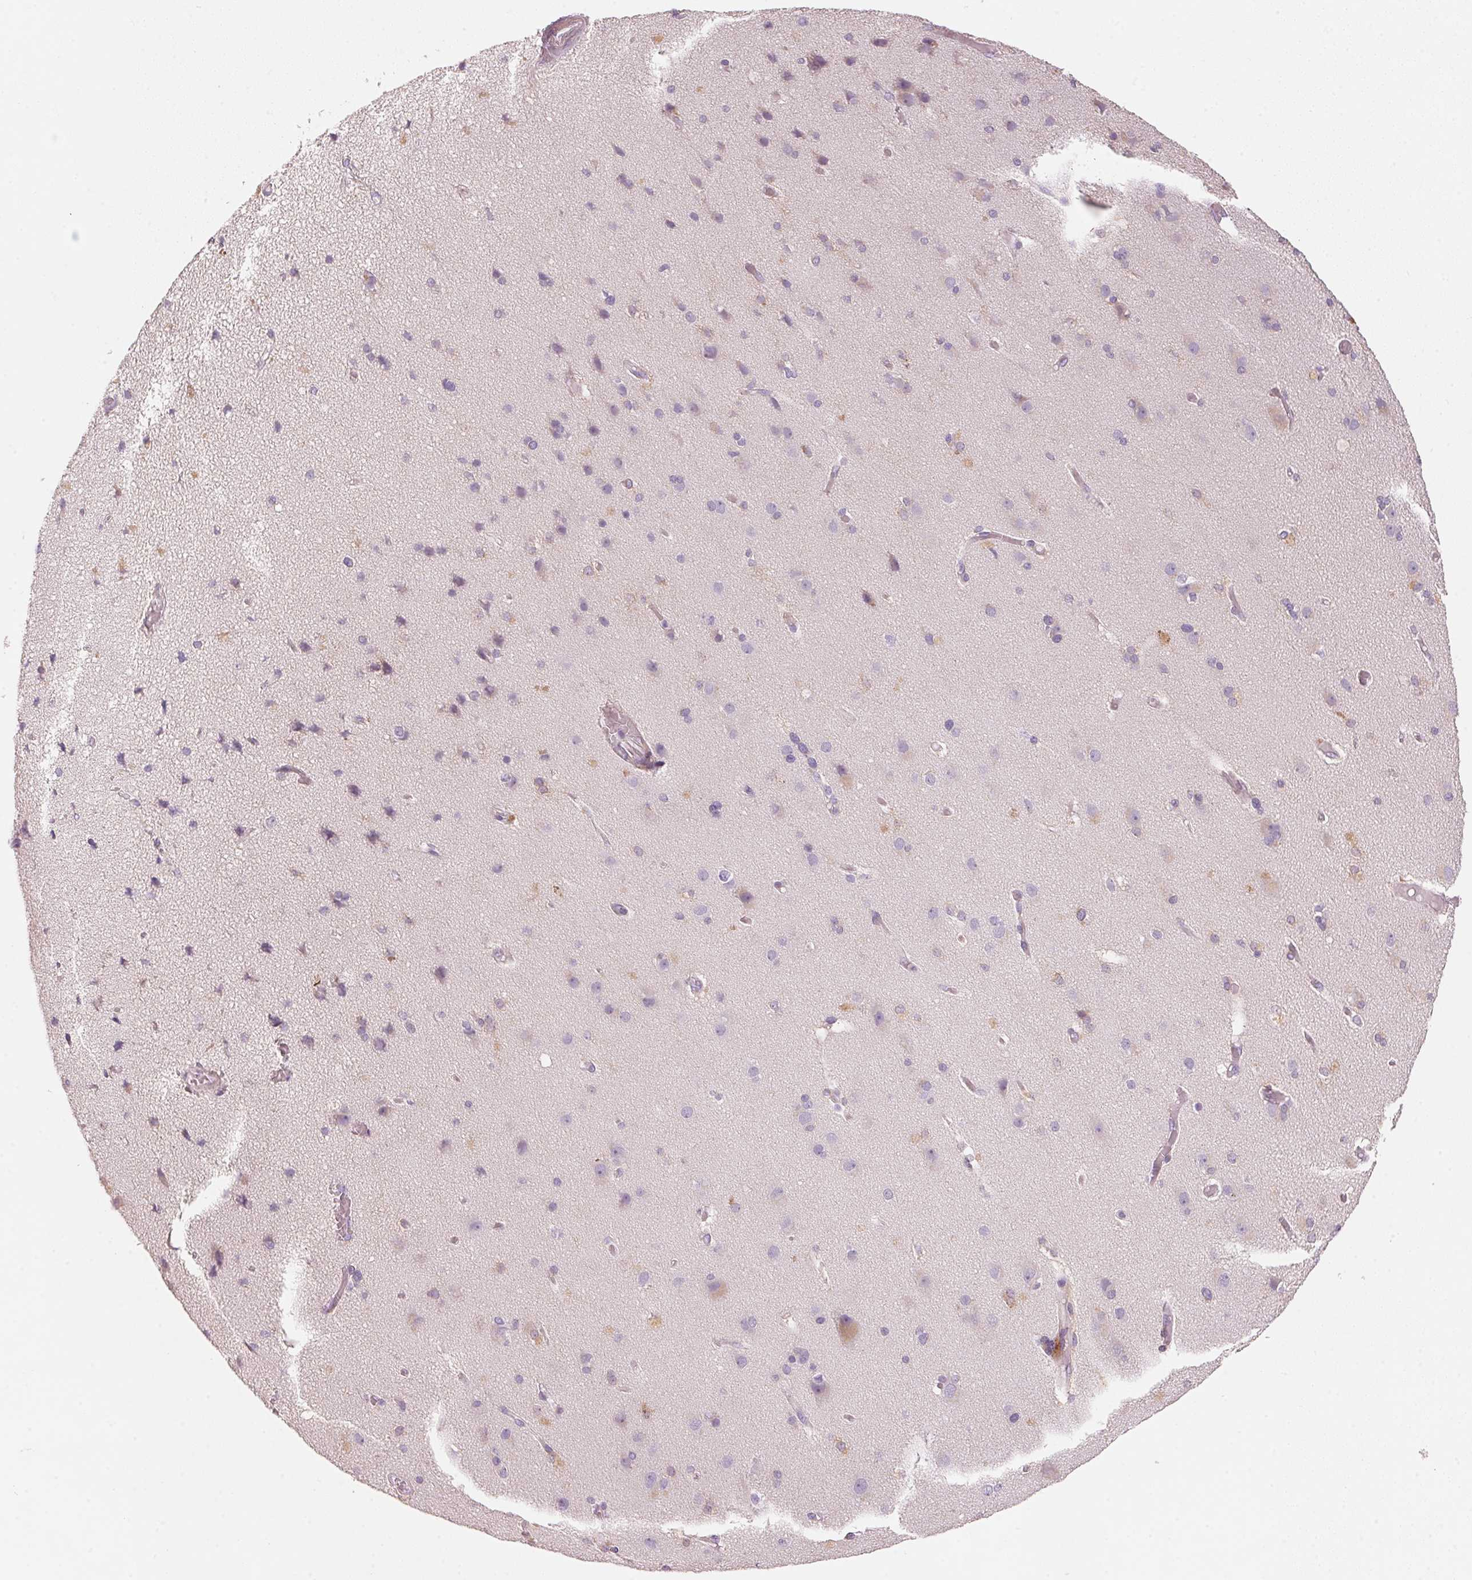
{"staining": {"intensity": "weak", "quantity": "25%-75%", "location": "cytoplasmic/membranous"}, "tissue": "cerebral cortex", "cell_type": "Endothelial cells", "image_type": "normal", "snomed": [{"axis": "morphology", "description": "Normal tissue, NOS"}, {"axis": "morphology", "description": "Glioma, malignant, High grade"}, {"axis": "topography", "description": "Cerebral cortex"}], "caption": "Protein expression analysis of unremarkable cerebral cortex reveals weak cytoplasmic/membranous staining in about 25%-75% of endothelial cells.", "gene": "DRAM2", "patient": {"sex": "male", "age": 71}}